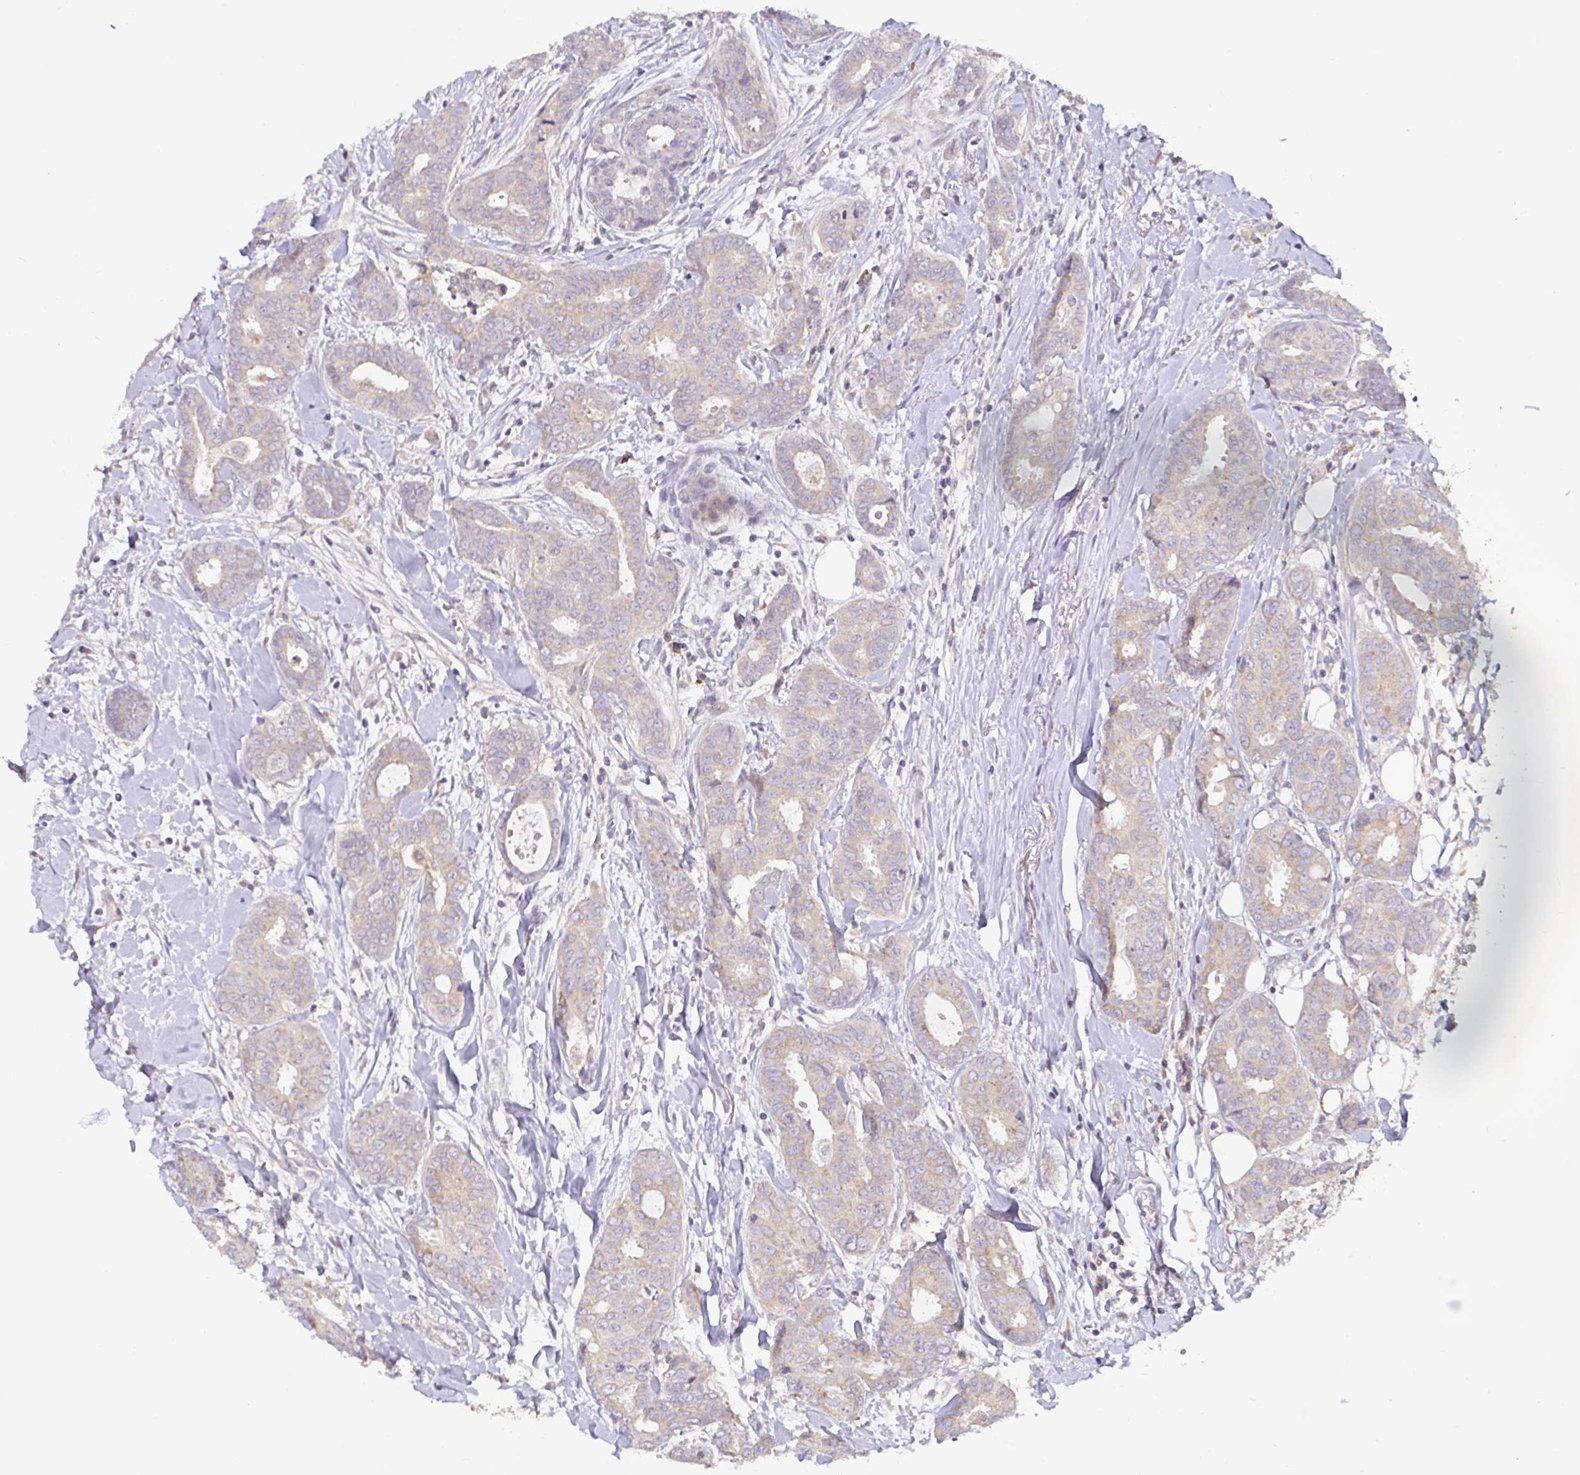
{"staining": {"intensity": "negative", "quantity": "none", "location": "none"}, "tissue": "breast cancer", "cell_type": "Tumor cells", "image_type": "cancer", "snomed": [{"axis": "morphology", "description": "Duct carcinoma"}, {"axis": "topography", "description": "Breast"}], "caption": "DAB (3,3'-diaminobenzidine) immunohistochemical staining of human breast cancer (infiltrating ductal carcinoma) demonstrates no significant positivity in tumor cells.", "gene": "LARP1", "patient": {"sex": "female", "age": 45}}